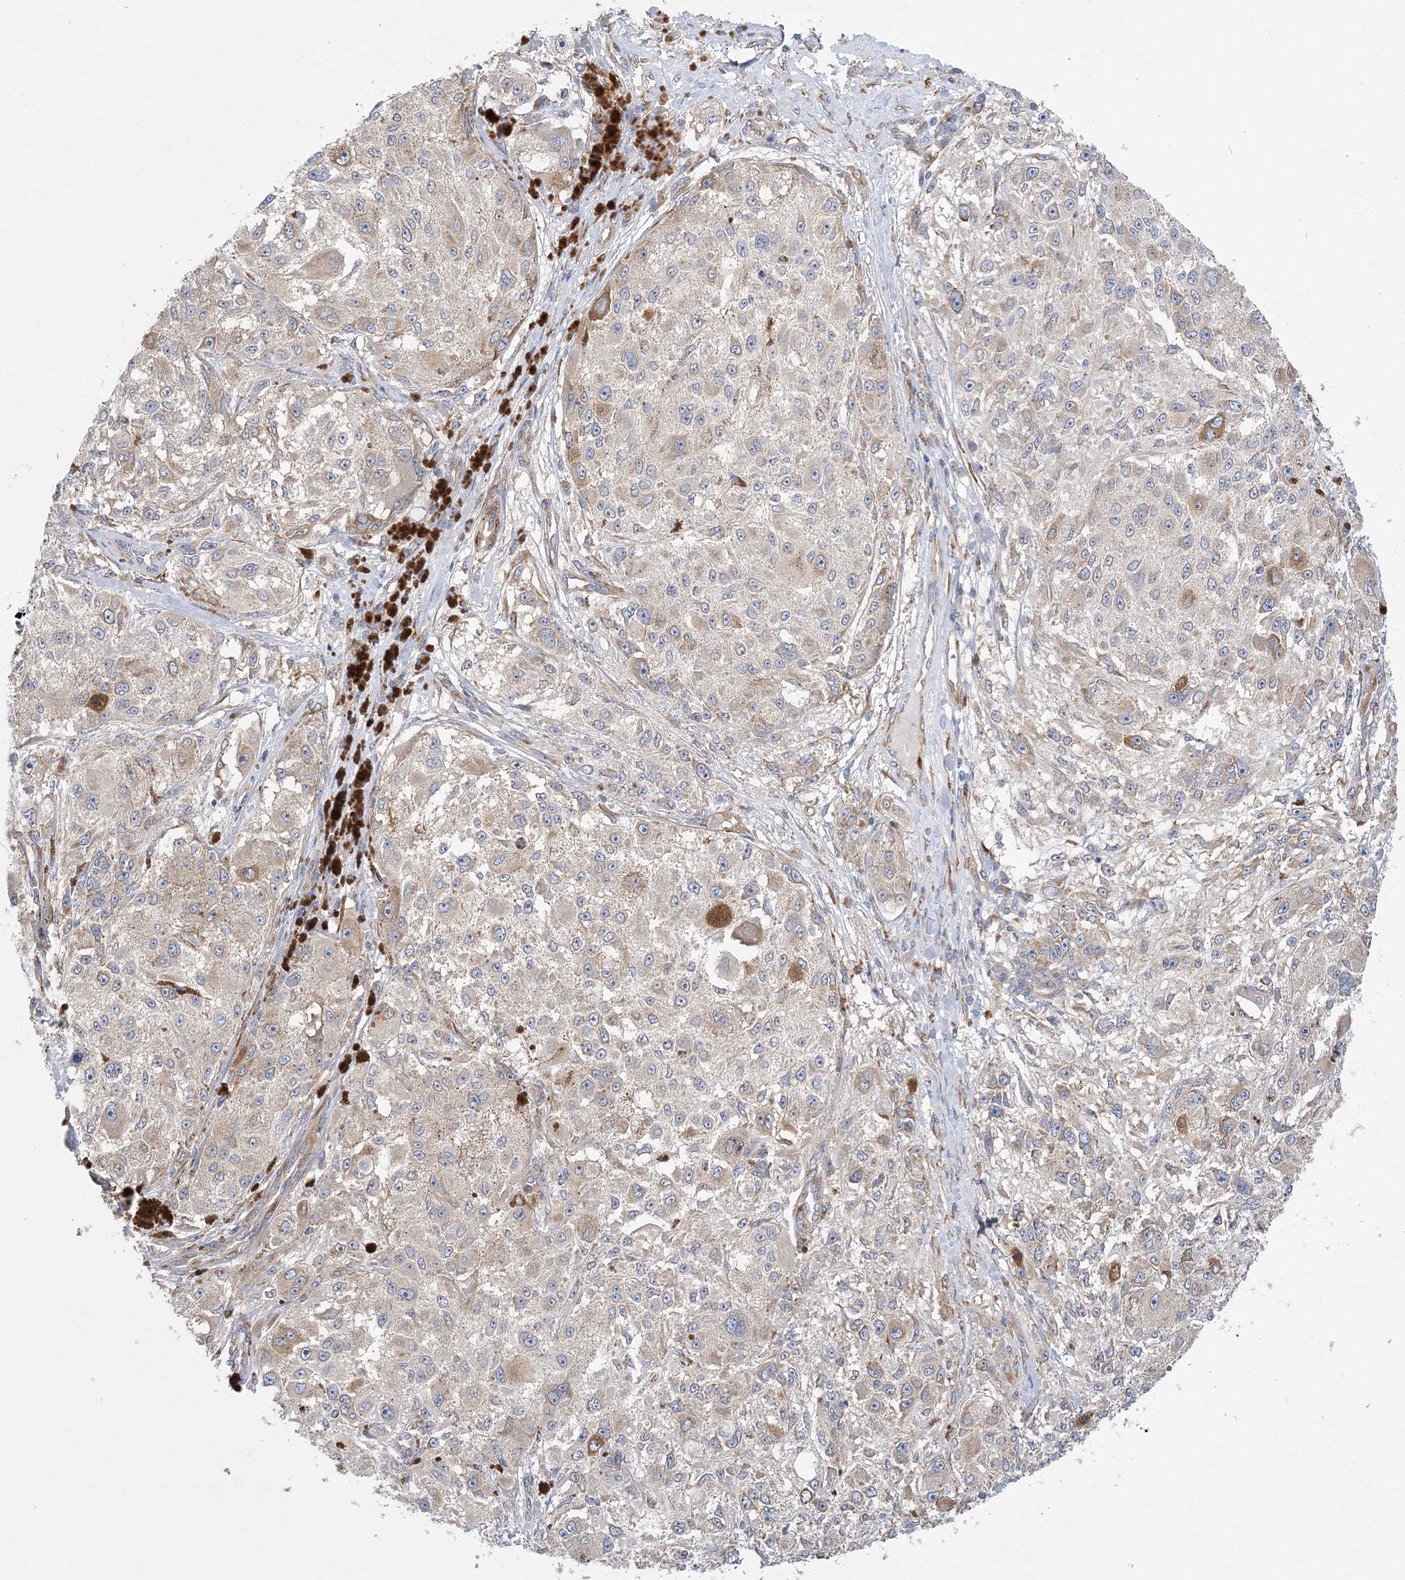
{"staining": {"intensity": "weak", "quantity": "25%-75%", "location": "cytoplasmic/membranous"}, "tissue": "melanoma", "cell_type": "Tumor cells", "image_type": "cancer", "snomed": [{"axis": "morphology", "description": "Necrosis, NOS"}, {"axis": "morphology", "description": "Malignant melanoma, NOS"}, {"axis": "topography", "description": "Skin"}], "caption": "Immunohistochemistry (DAB) staining of human malignant melanoma displays weak cytoplasmic/membranous protein positivity in about 25%-75% of tumor cells.", "gene": "MAP4K5", "patient": {"sex": "female", "age": 87}}